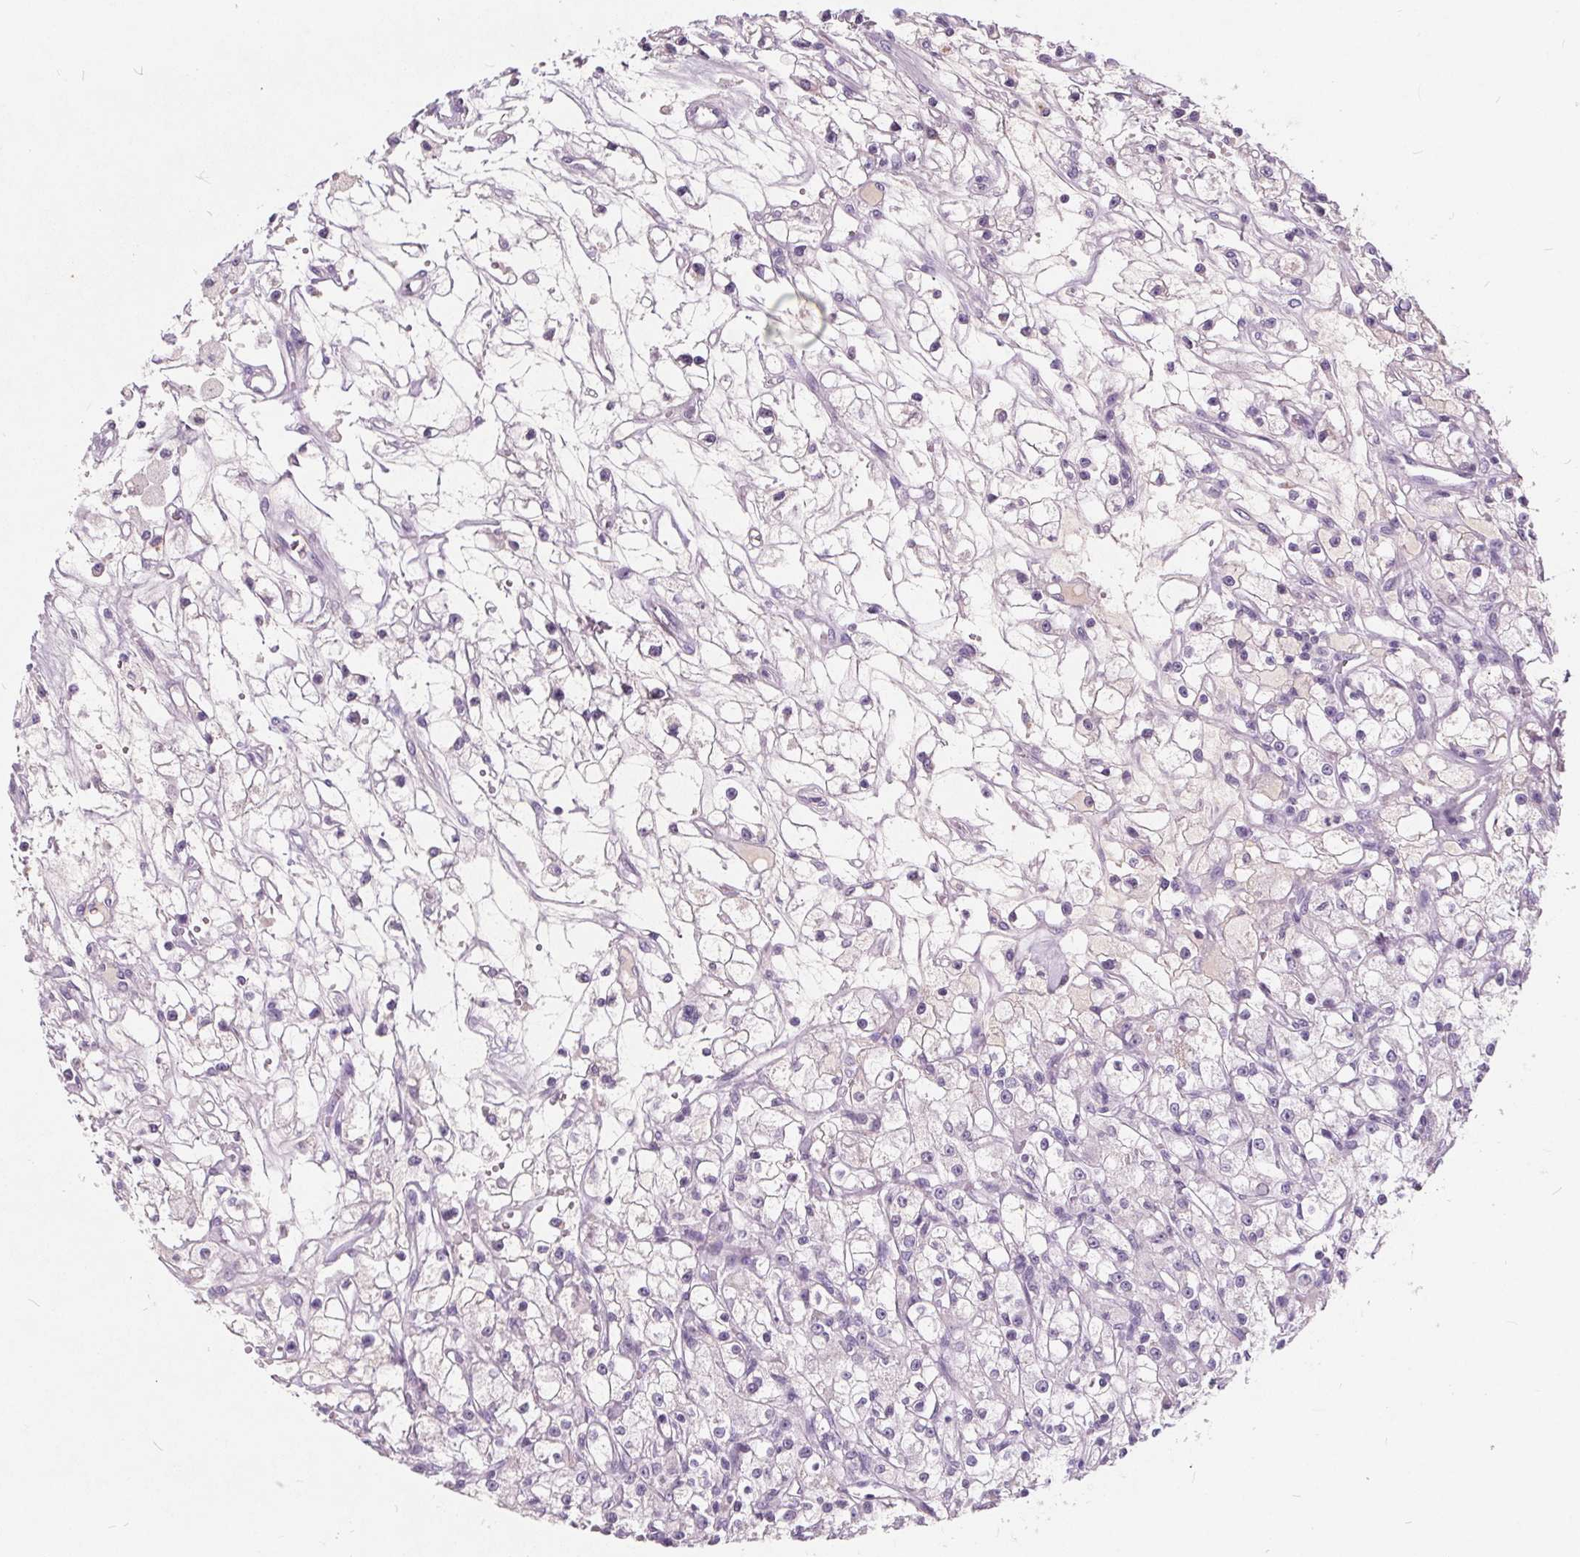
{"staining": {"intensity": "negative", "quantity": "none", "location": "none"}, "tissue": "renal cancer", "cell_type": "Tumor cells", "image_type": "cancer", "snomed": [{"axis": "morphology", "description": "Adenocarcinoma, NOS"}, {"axis": "topography", "description": "Kidney"}], "caption": "There is no significant expression in tumor cells of adenocarcinoma (renal).", "gene": "PLA2G2E", "patient": {"sex": "female", "age": 59}}